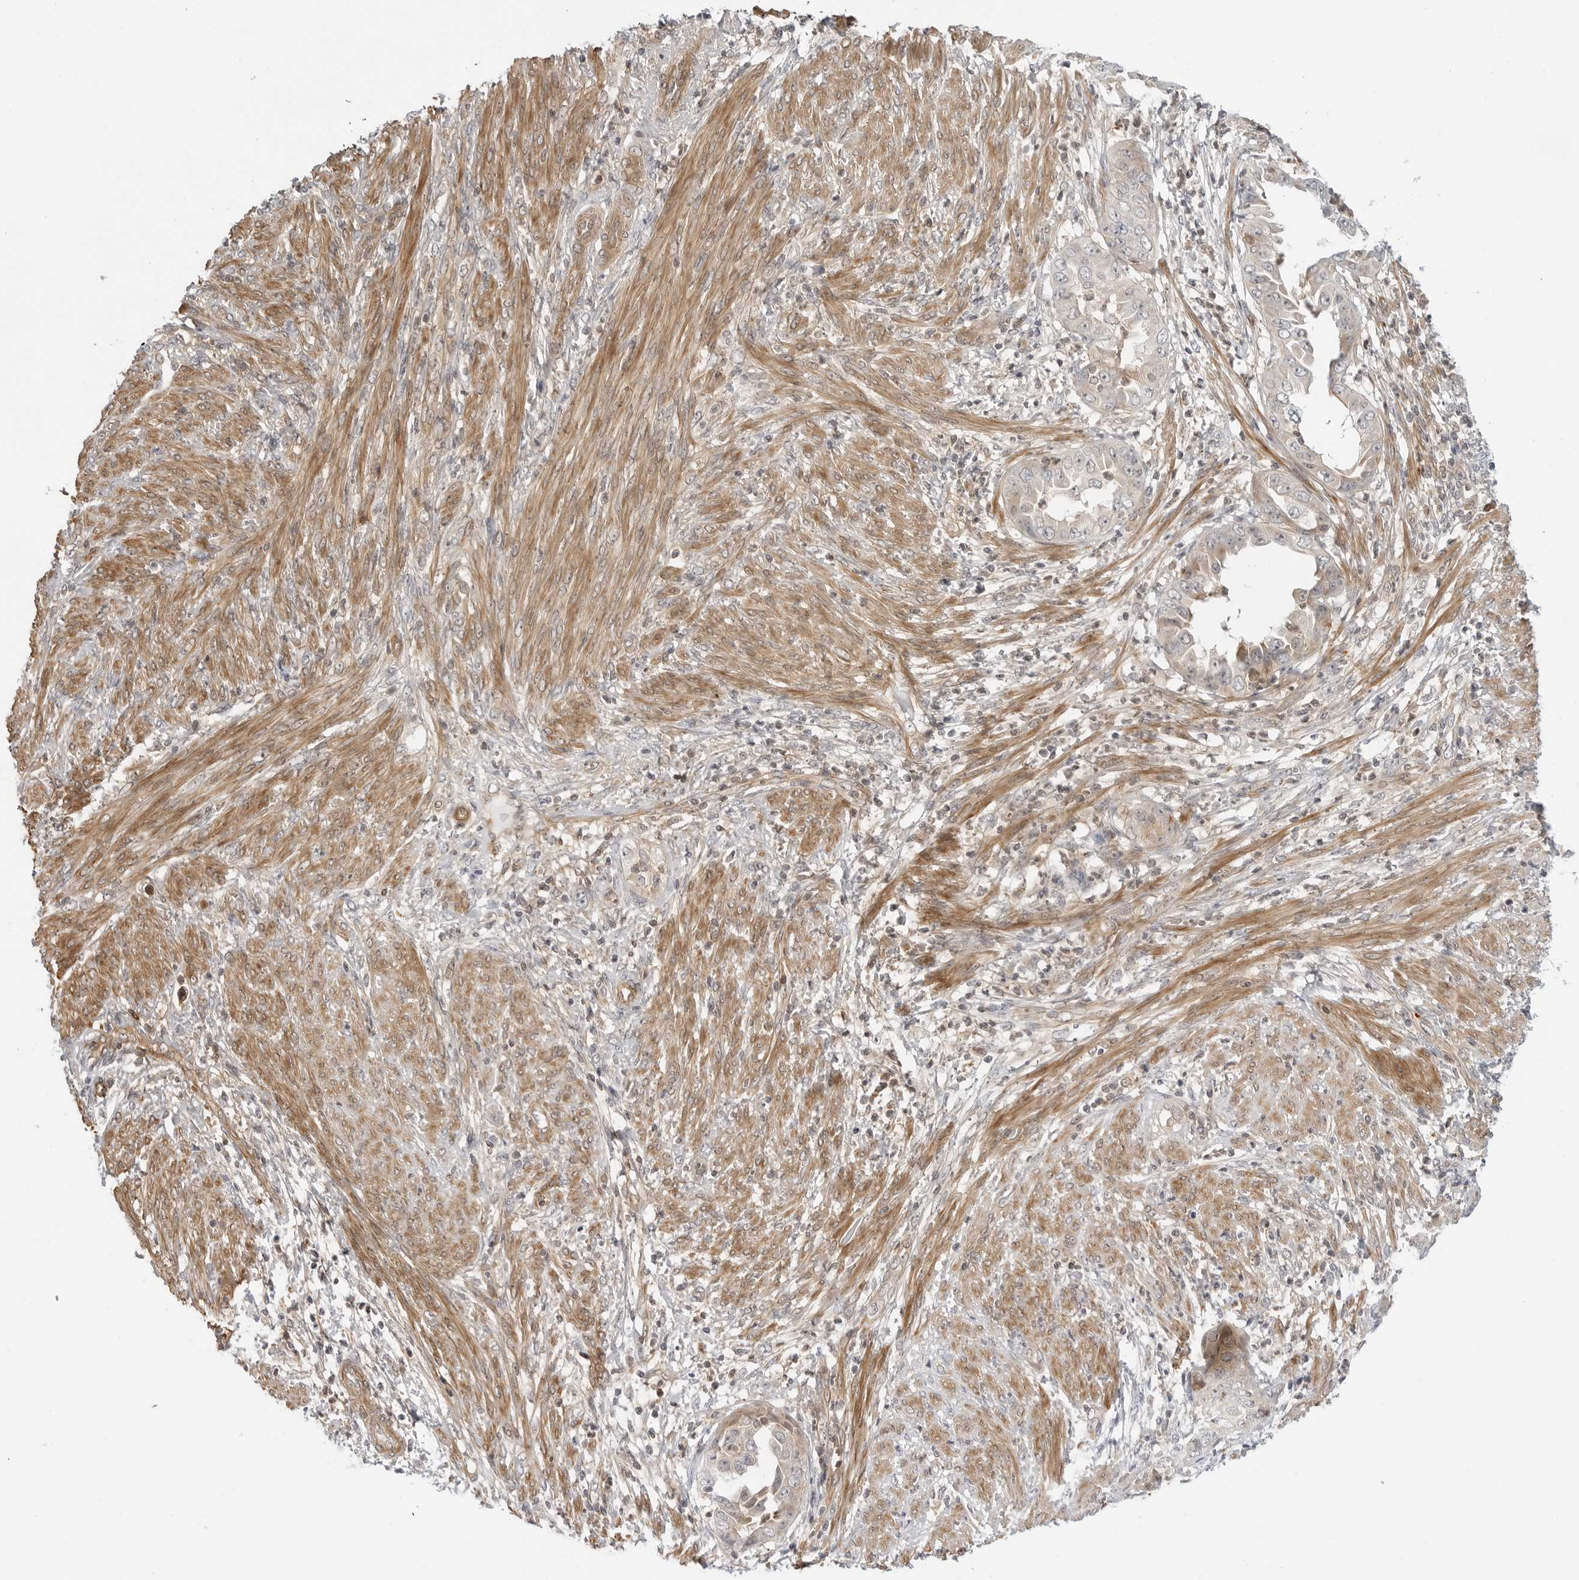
{"staining": {"intensity": "negative", "quantity": "none", "location": "none"}, "tissue": "endometrial cancer", "cell_type": "Tumor cells", "image_type": "cancer", "snomed": [{"axis": "morphology", "description": "Adenocarcinoma, NOS"}, {"axis": "topography", "description": "Endometrium"}], "caption": "The immunohistochemistry image has no significant staining in tumor cells of adenocarcinoma (endometrial) tissue.", "gene": "STXBP3", "patient": {"sex": "female", "age": 85}}